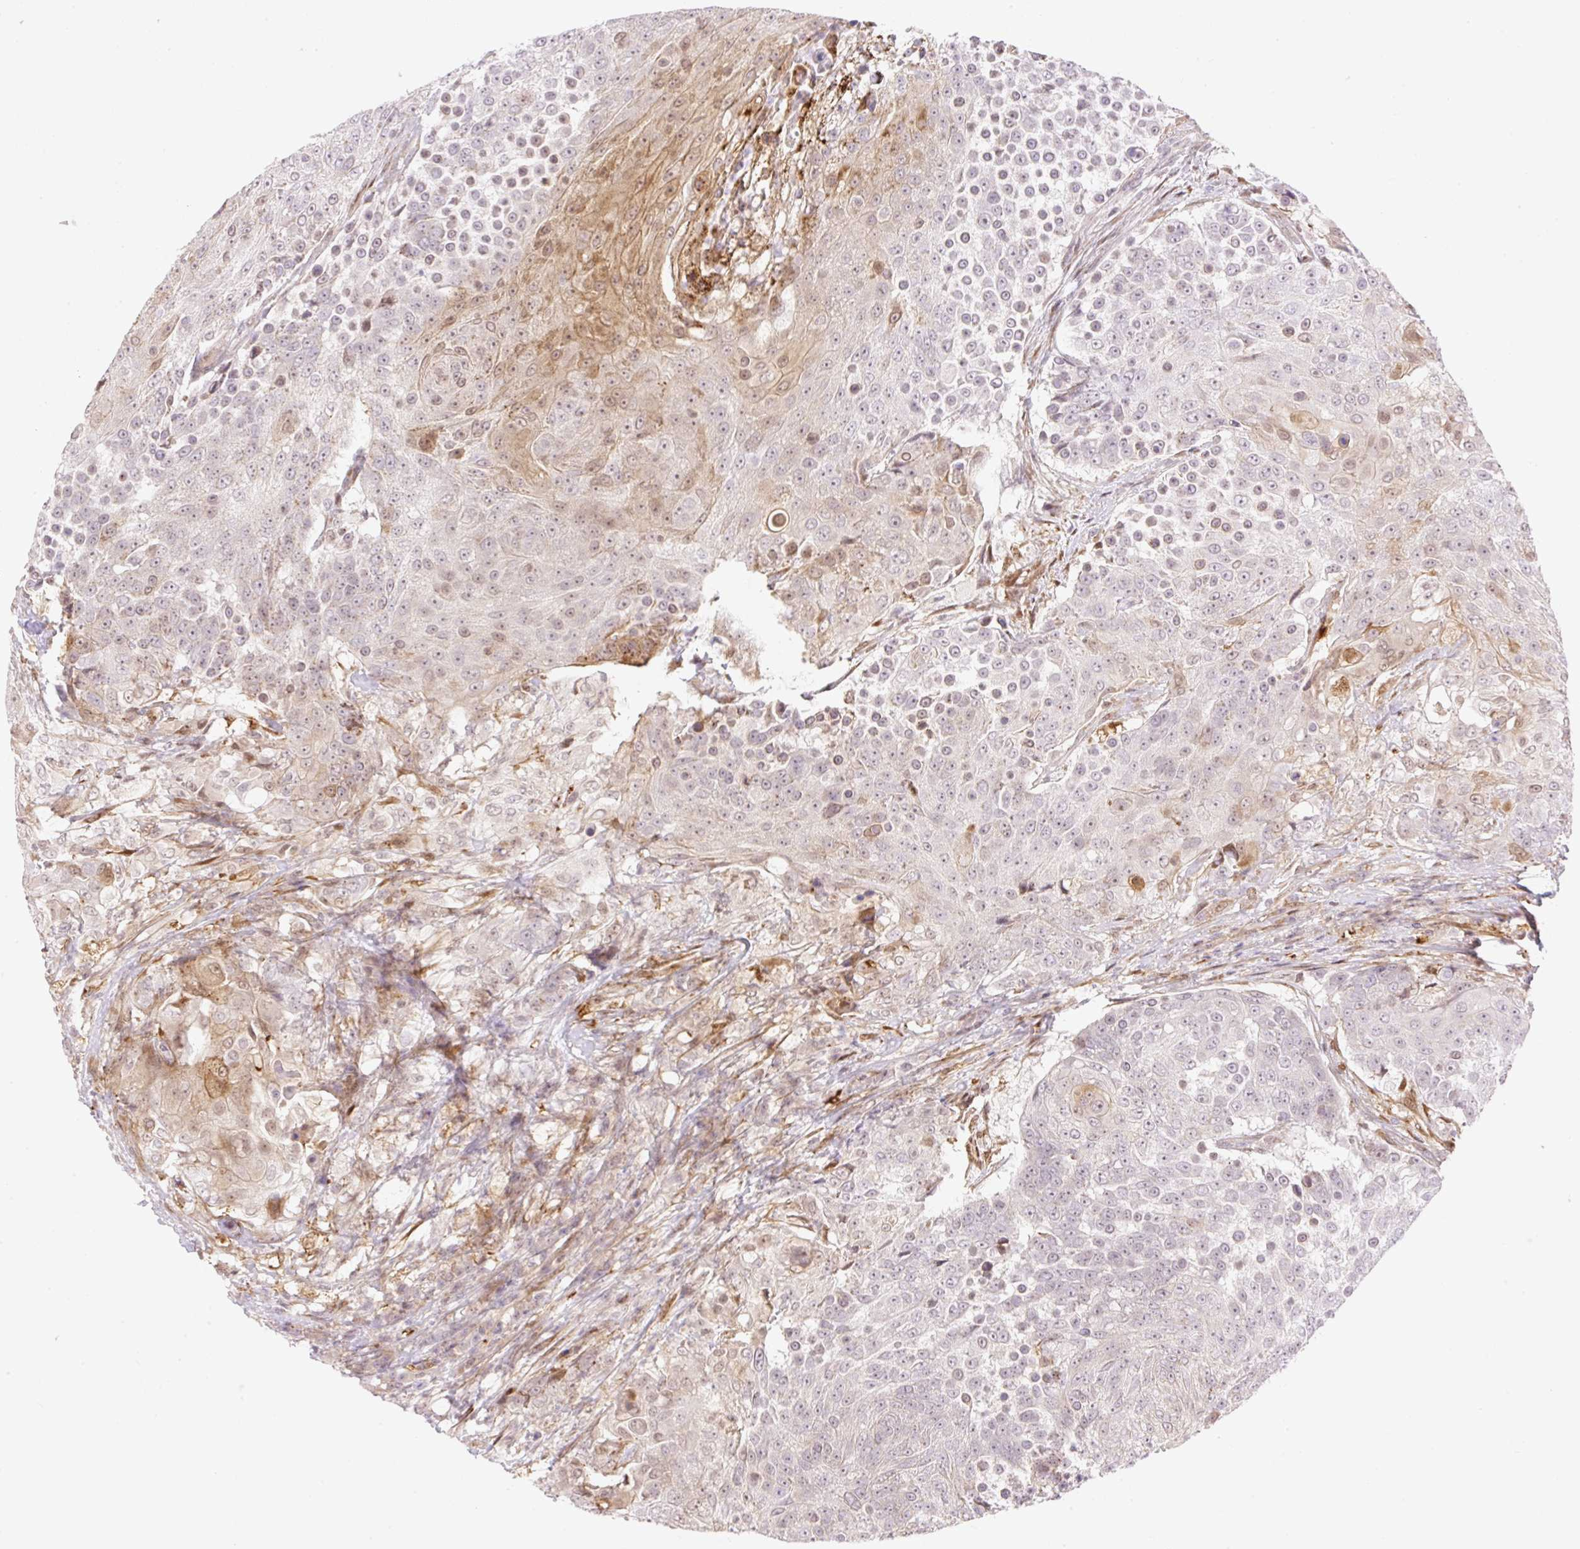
{"staining": {"intensity": "moderate", "quantity": "<25%", "location": "cytoplasmic/membranous,nuclear"}, "tissue": "urothelial cancer", "cell_type": "Tumor cells", "image_type": "cancer", "snomed": [{"axis": "morphology", "description": "Urothelial carcinoma, High grade"}, {"axis": "topography", "description": "Urinary bladder"}], "caption": "High-power microscopy captured an immunohistochemistry photomicrograph of high-grade urothelial carcinoma, revealing moderate cytoplasmic/membranous and nuclear staining in approximately <25% of tumor cells.", "gene": "ZFP41", "patient": {"sex": "female", "age": 63}}